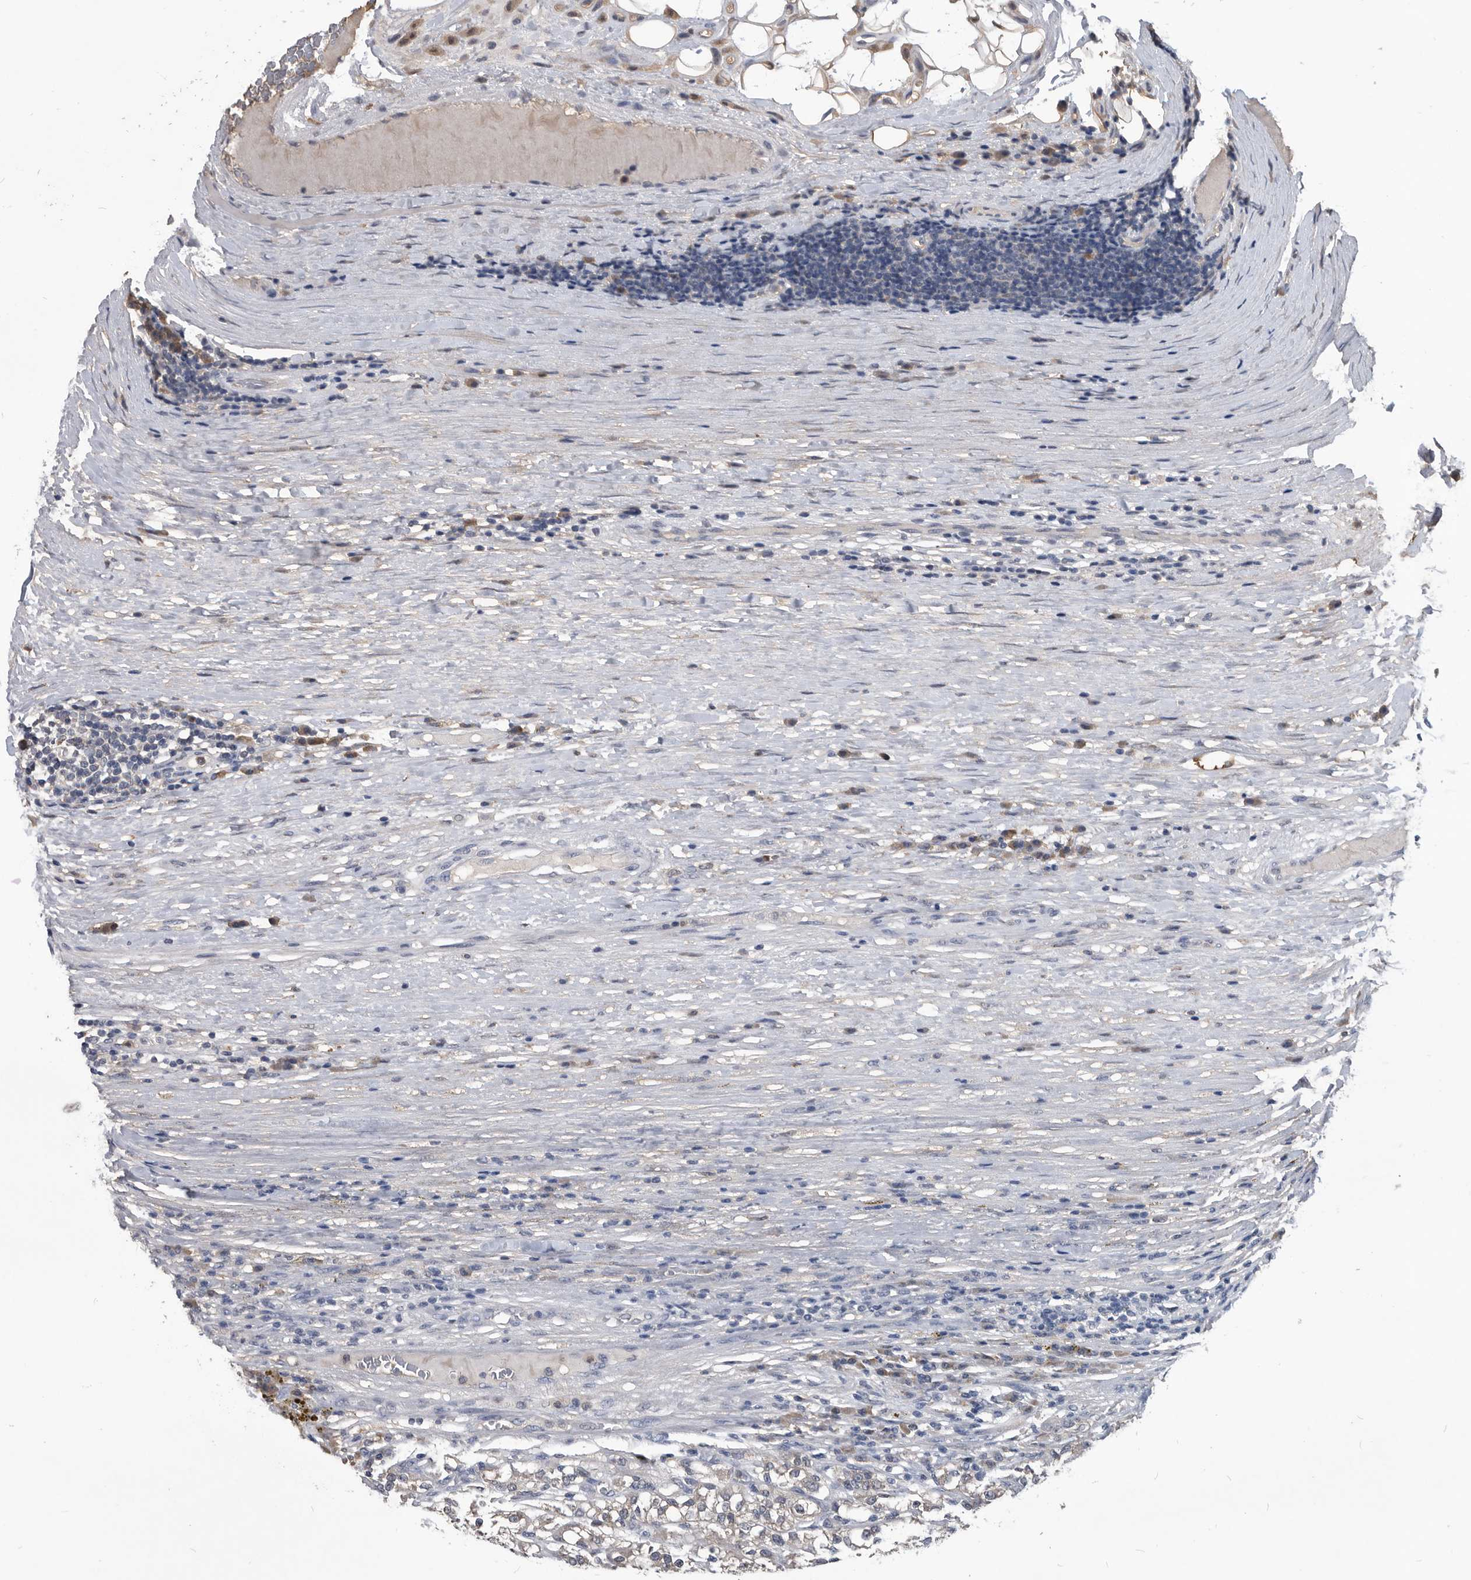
{"staining": {"intensity": "negative", "quantity": "none", "location": "none"}, "tissue": "renal cancer", "cell_type": "Tumor cells", "image_type": "cancer", "snomed": [{"axis": "morphology", "description": "Adenocarcinoma, NOS"}, {"axis": "topography", "description": "Kidney"}], "caption": "Immunohistochemical staining of renal cancer (adenocarcinoma) exhibits no significant positivity in tumor cells. (DAB immunohistochemistry visualized using brightfield microscopy, high magnification).", "gene": "PDXK", "patient": {"sex": "female", "age": 52}}